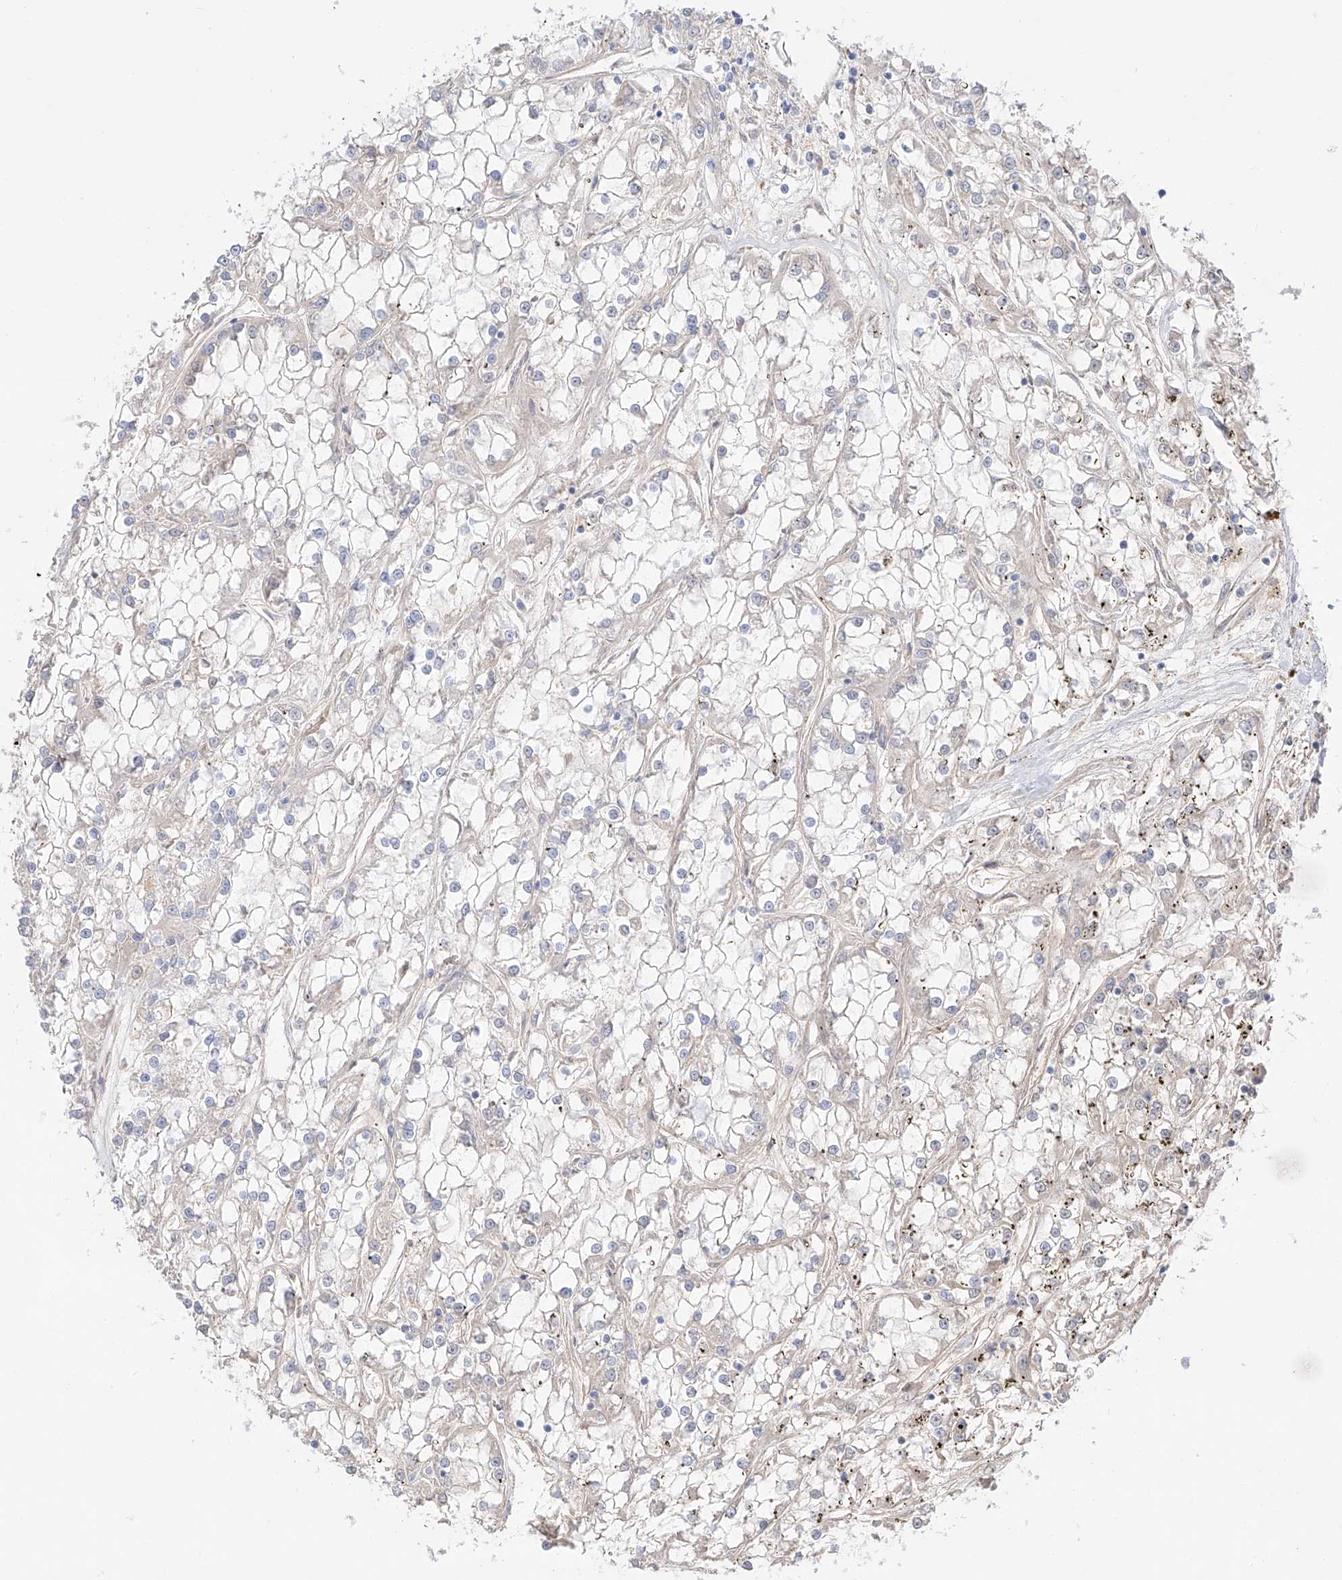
{"staining": {"intensity": "negative", "quantity": "none", "location": "none"}, "tissue": "renal cancer", "cell_type": "Tumor cells", "image_type": "cancer", "snomed": [{"axis": "morphology", "description": "Adenocarcinoma, NOS"}, {"axis": "topography", "description": "Kidney"}], "caption": "Immunohistochemistry image of human renal adenocarcinoma stained for a protein (brown), which demonstrates no expression in tumor cells. (DAB (3,3'-diaminobenzidine) IHC, high magnification).", "gene": "PGGT1B", "patient": {"sex": "female", "age": 52}}